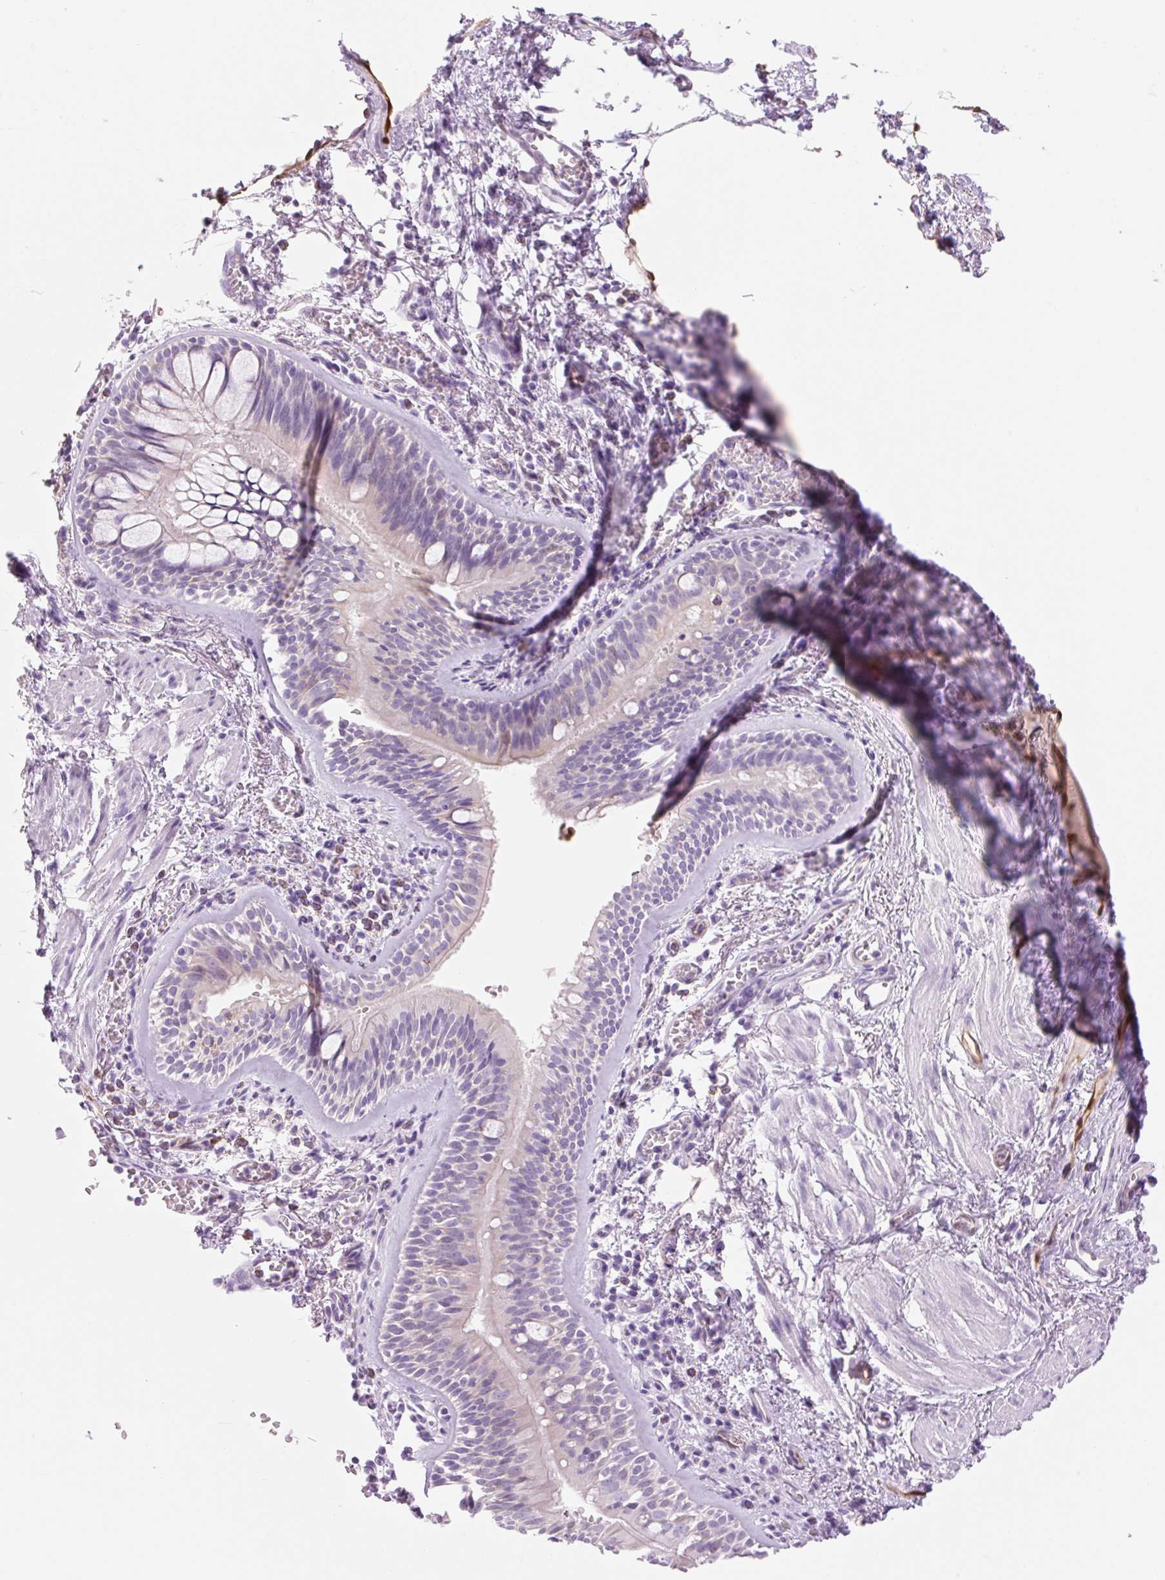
{"staining": {"intensity": "negative", "quantity": "none", "location": "none"}, "tissue": "bronchus", "cell_type": "Respiratory epithelial cells", "image_type": "normal", "snomed": [{"axis": "morphology", "description": "Normal tissue, NOS"}, {"axis": "topography", "description": "Cartilage tissue"}, {"axis": "topography", "description": "Bronchus"}], "caption": "DAB immunohistochemical staining of normal bronchus demonstrates no significant staining in respiratory epithelial cells.", "gene": "FABP5", "patient": {"sex": "male", "age": 78}}